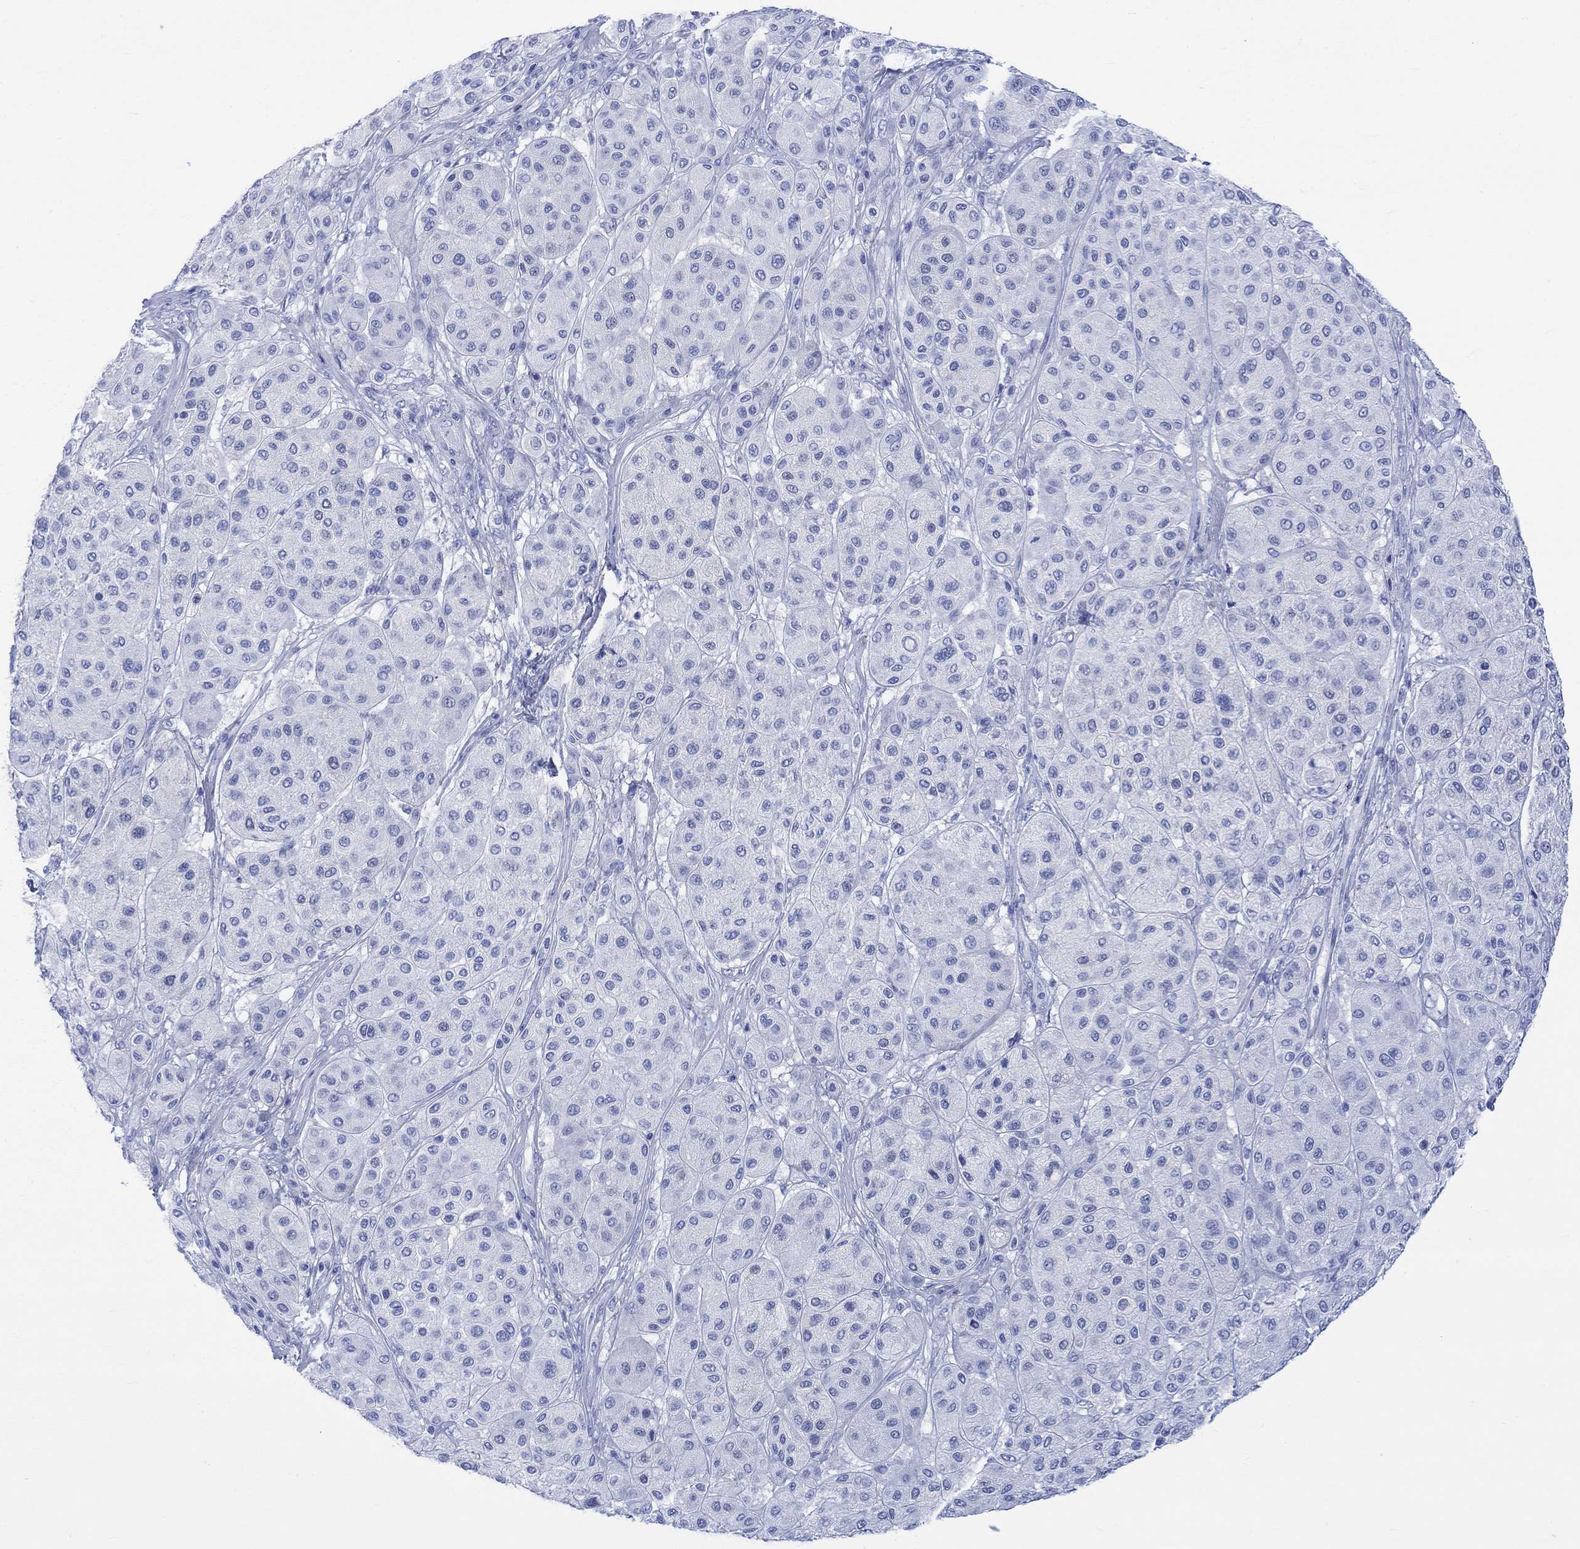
{"staining": {"intensity": "negative", "quantity": "none", "location": "none"}, "tissue": "melanoma", "cell_type": "Tumor cells", "image_type": "cancer", "snomed": [{"axis": "morphology", "description": "Malignant melanoma, Metastatic site"}, {"axis": "topography", "description": "Smooth muscle"}], "caption": "Malignant melanoma (metastatic site) stained for a protein using IHC displays no positivity tumor cells.", "gene": "CELF4", "patient": {"sex": "male", "age": 41}}